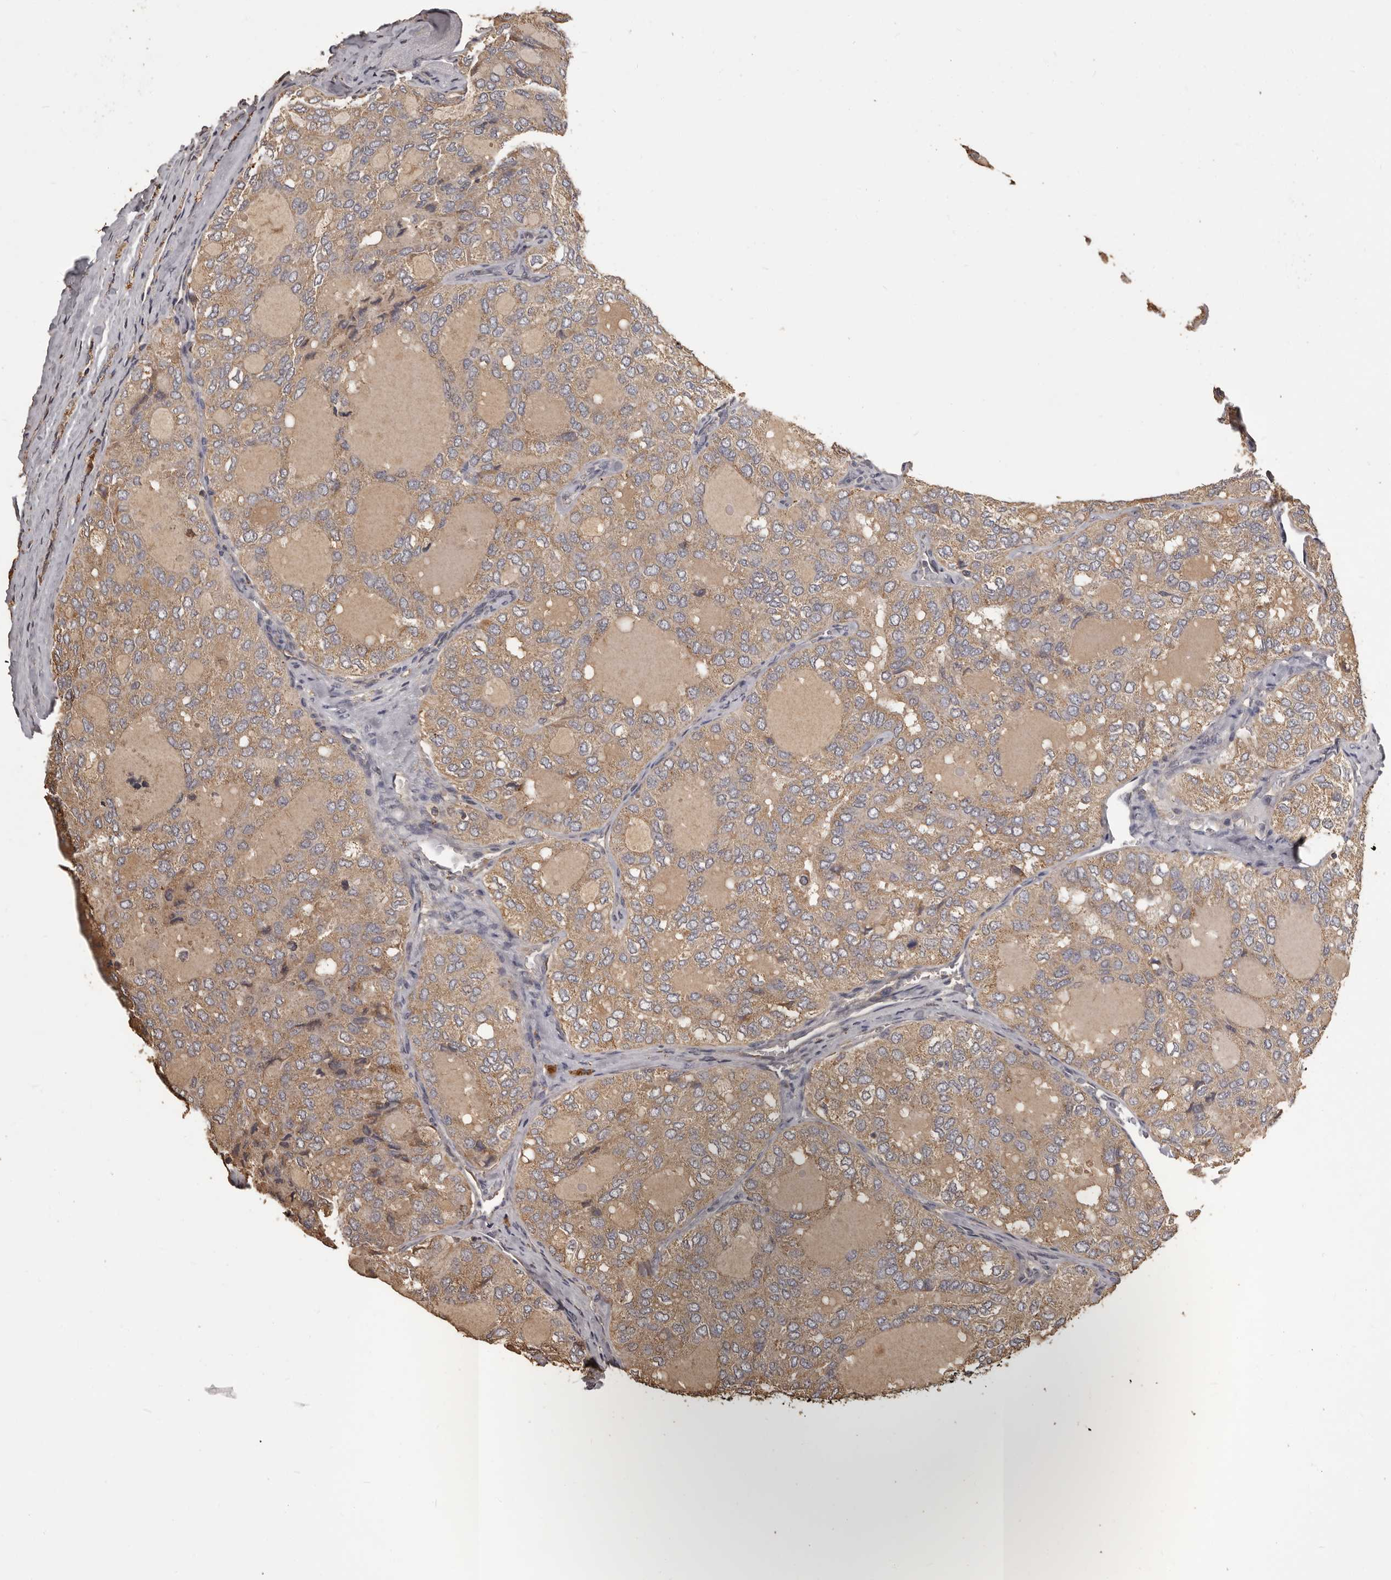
{"staining": {"intensity": "weak", "quantity": ">75%", "location": "cytoplasmic/membranous"}, "tissue": "thyroid cancer", "cell_type": "Tumor cells", "image_type": "cancer", "snomed": [{"axis": "morphology", "description": "Follicular adenoma carcinoma, NOS"}, {"axis": "topography", "description": "Thyroid gland"}], "caption": "Follicular adenoma carcinoma (thyroid) stained for a protein (brown) demonstrates weak cytoplasmic/membranous positive positivity in about >75% of tumor cells.", "gene": "MGAT5", "patient": {"sex": "male", "age": 75}}